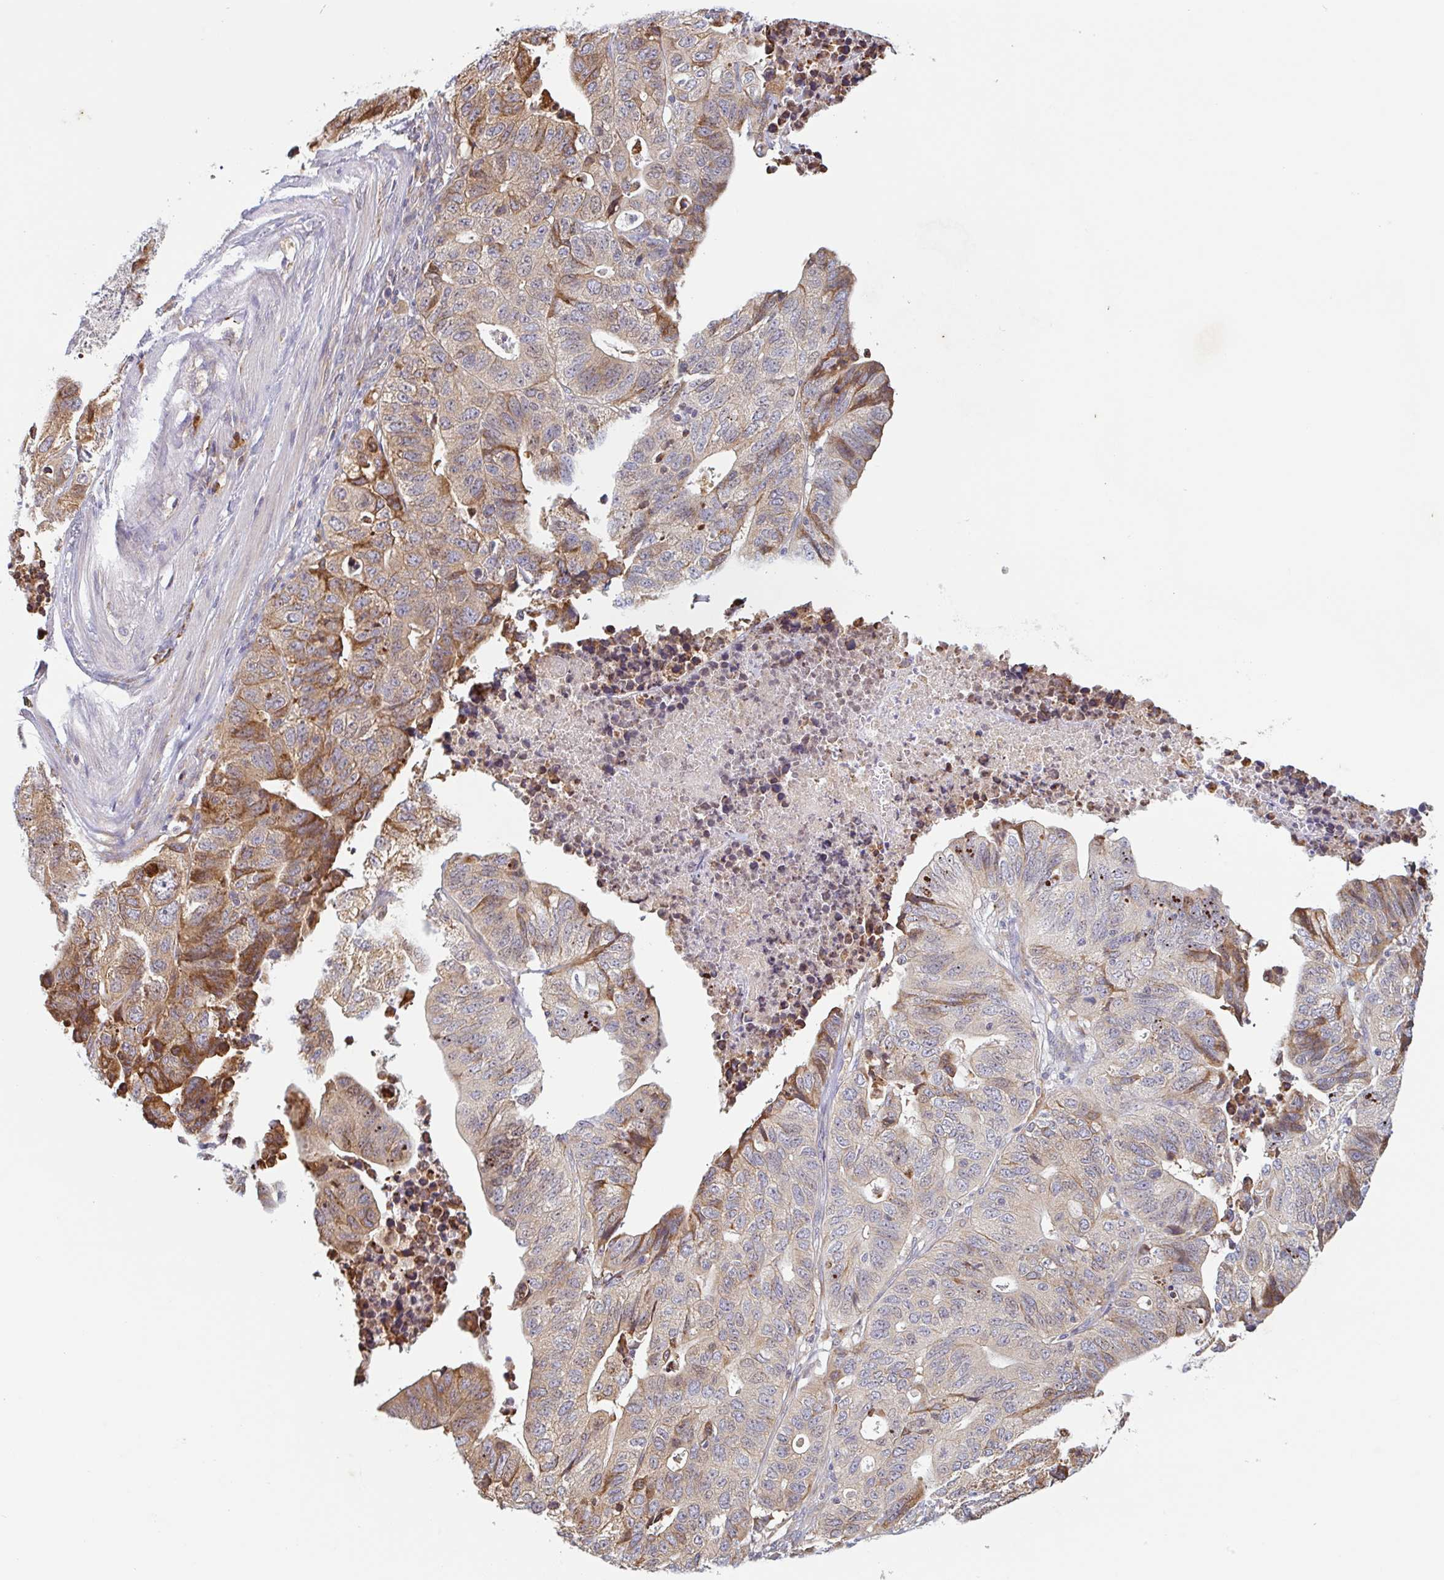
{"staining": {"intensity": "strong", "quantity": "<25%", "location": "cytoplasmic/membranous"}, "tissue": "stomach cancer", "cell_type": "Tumor cells", "image_type": "cancer", "snomed": [{"axis": "morphology", "description": "Adenocarcinoma, NOS"}, {"axis": "topography", "description": "Stomach, upper"}], "caption": "Brown immunohistochemical staining in human stomach adenocarcinoma reveals strong cytoplasmic/membranous expression in approximately <25% of tumor cells.", "gene": "RIT1", "patient": {"sex": "female", "age": 67}}